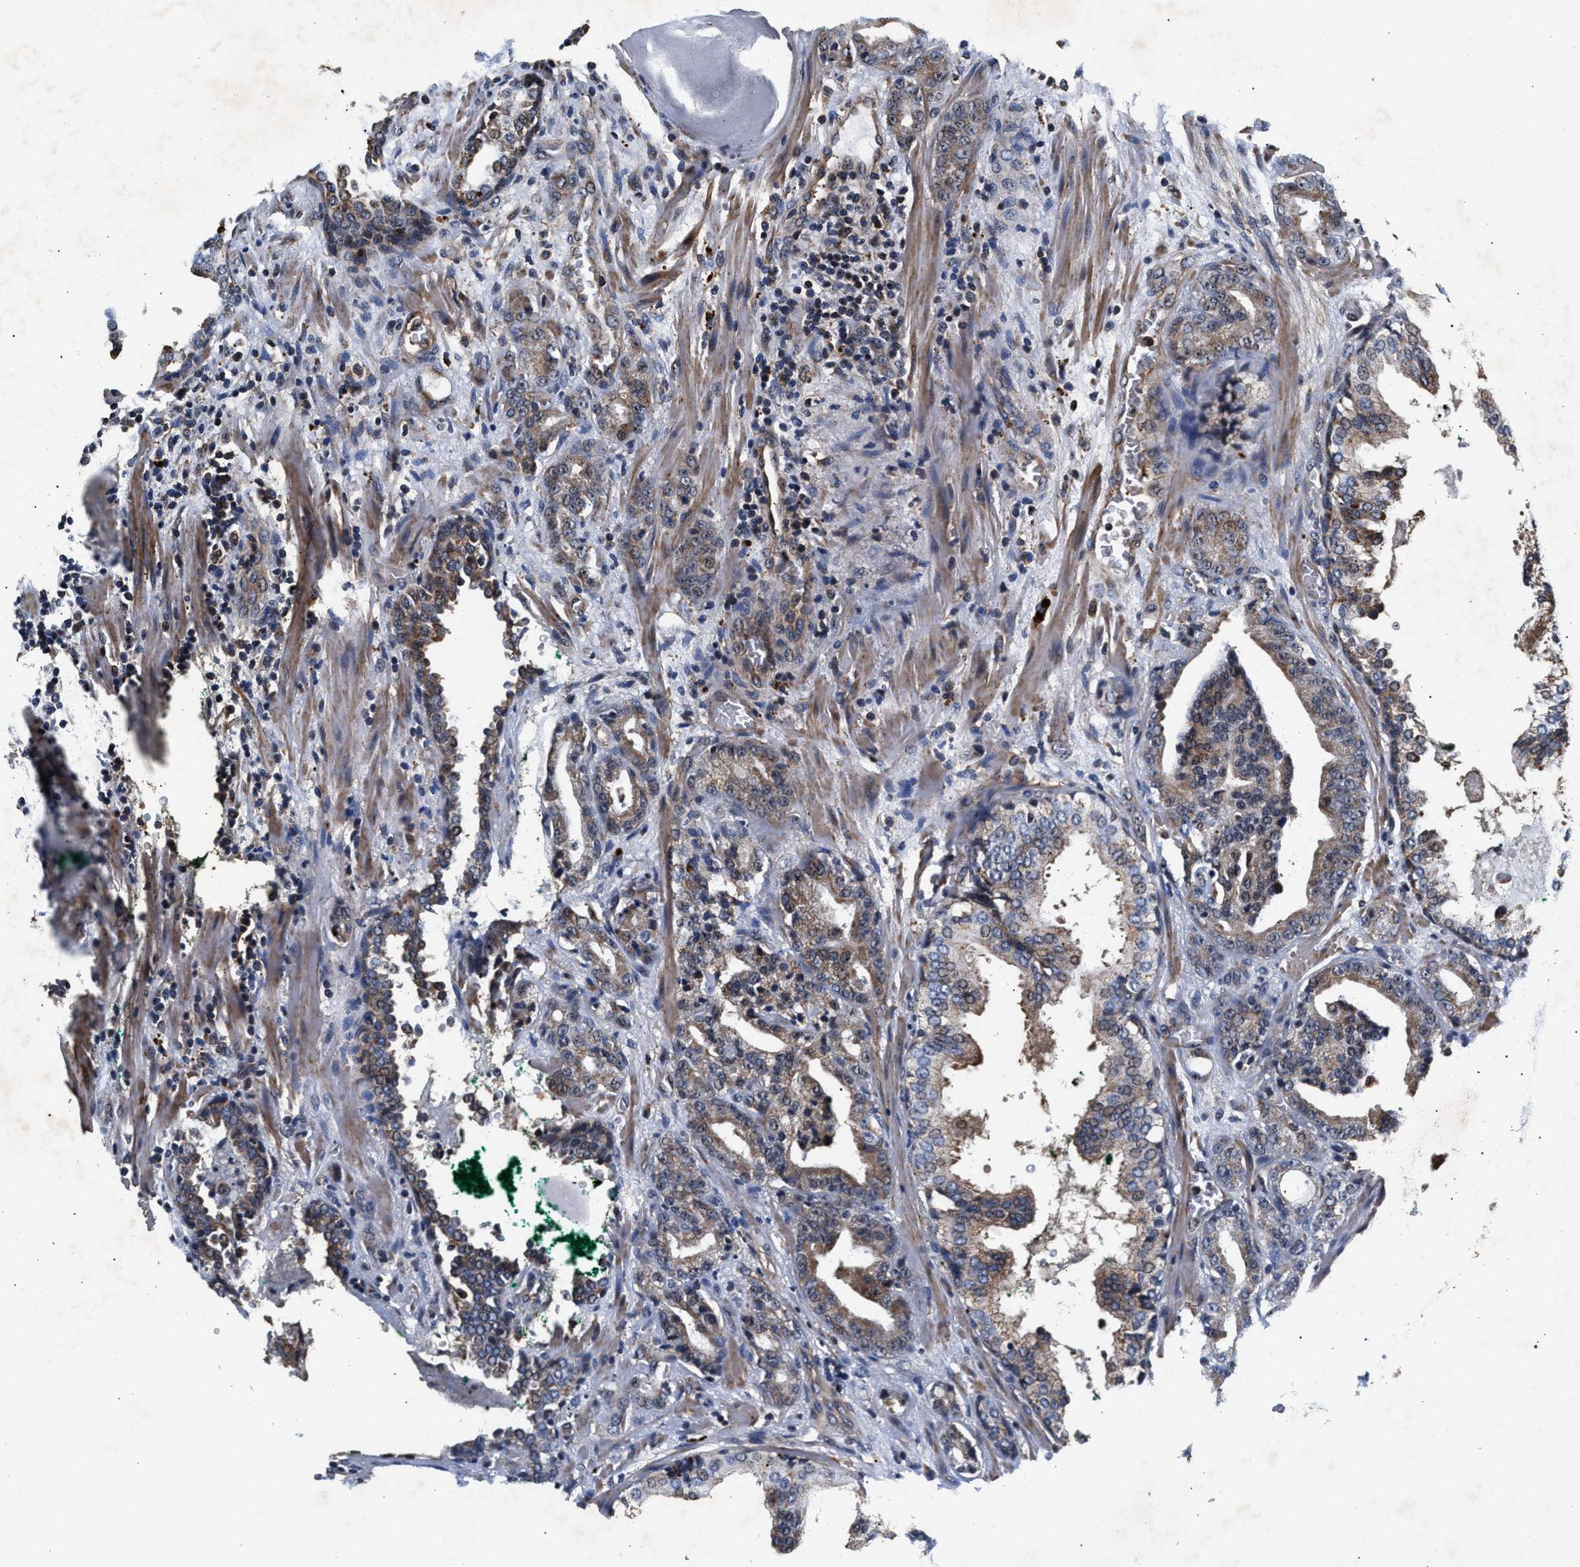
{"staining": {"intensity": "moderate", "quantity": ">75%", "location": "cytoplasmic/membranous"}, "tissue": "prostate cancer", "cell_type": "Tumor cells", "image_type": "cancer", "snomed": [{"axis": "morphology", "description": "Adenocarcinoma, Low grade"}, {"axis": "topography", "description": "Prostate"}], "caption": "DAB immunohistochemical staining of human prostate cancer reveals moderate cytoplasmic/membranous protein expression in about >75% of tumor cells. (Brightfield microscopy of DAB IHC at high magnification).", "gene": "SGK1", "patient": {"sex": "male", "age": 63}}